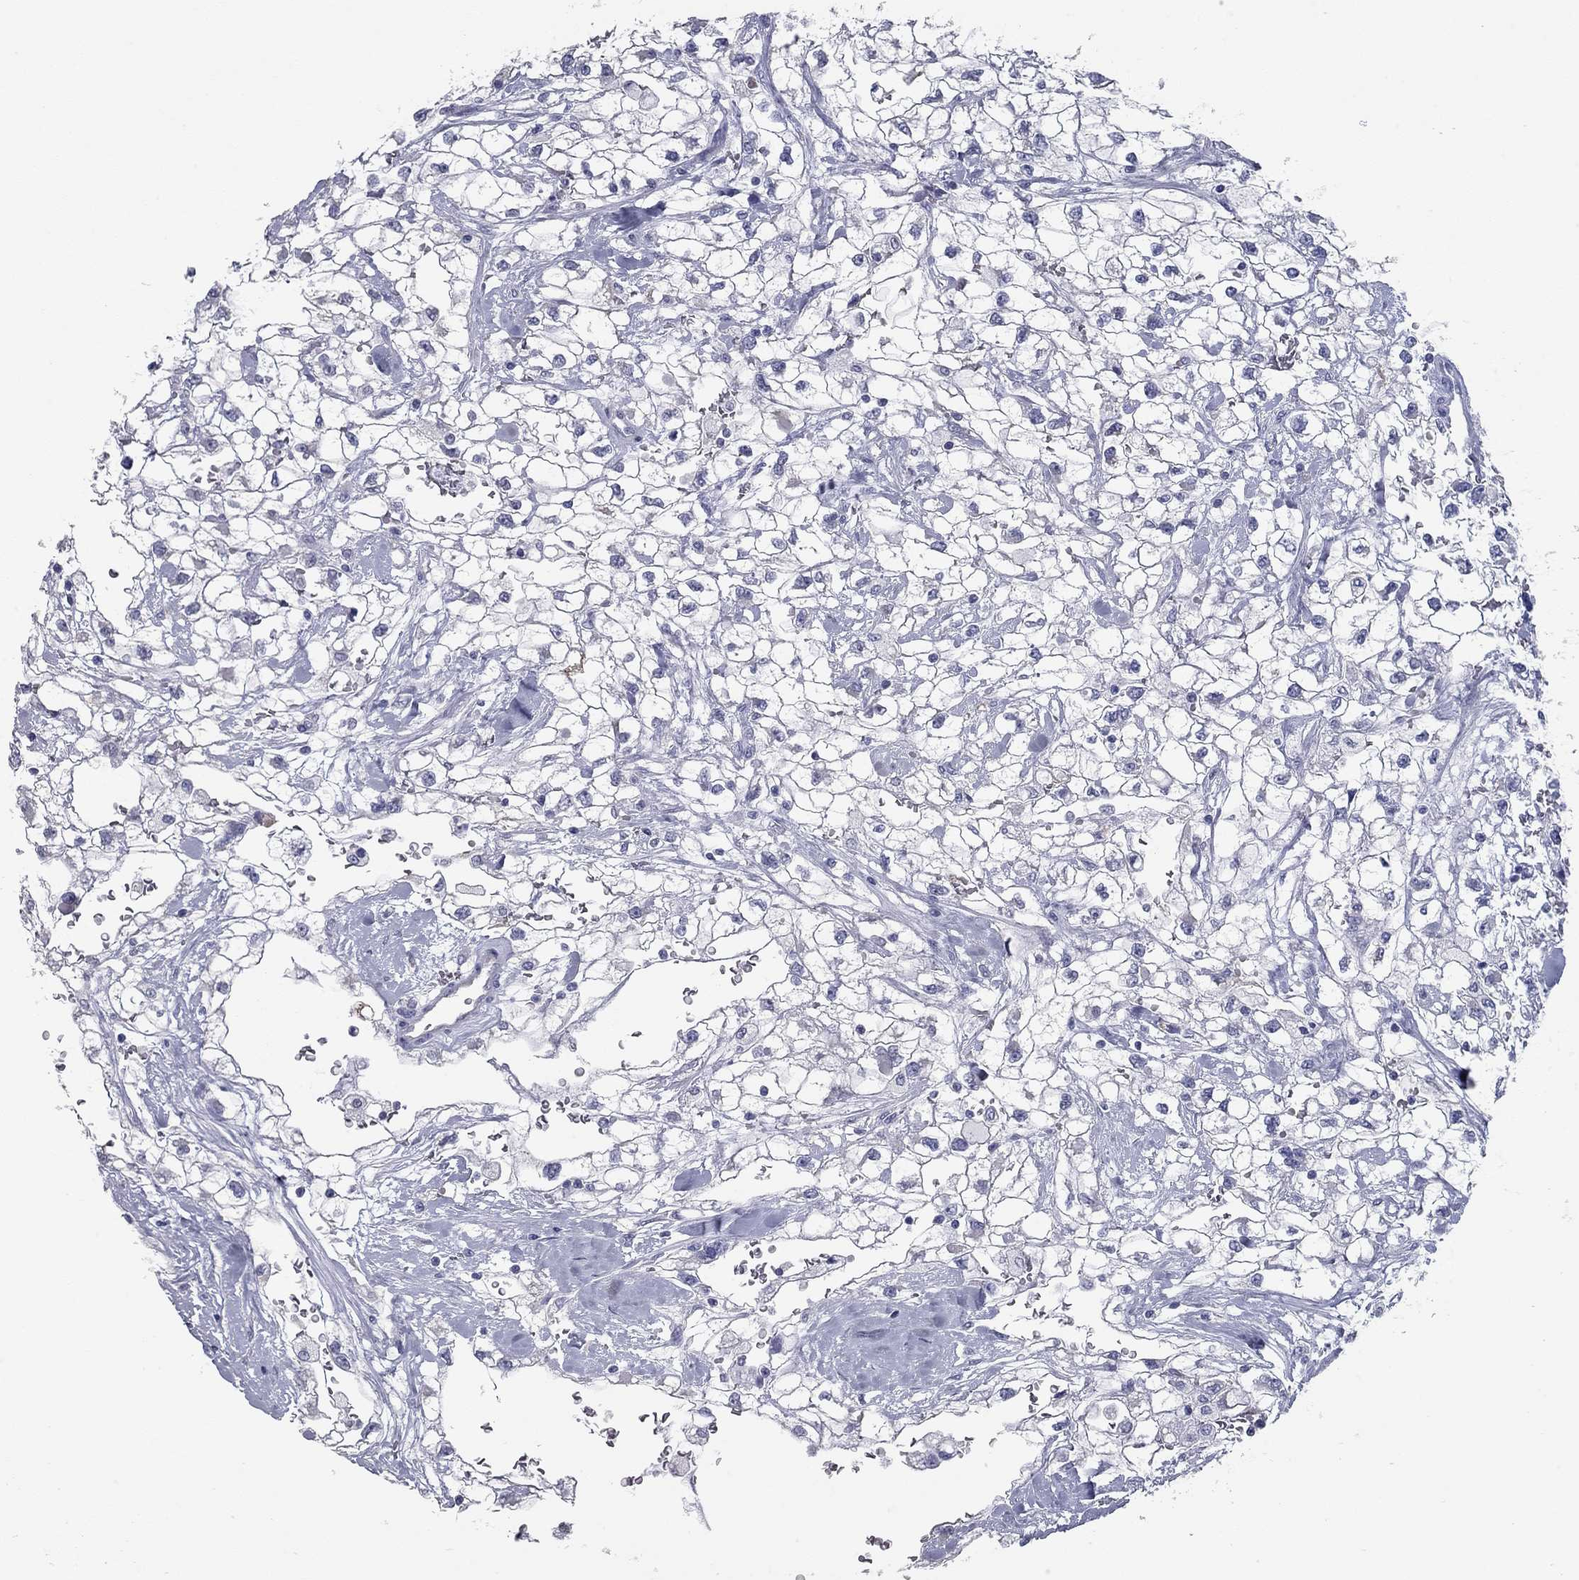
{"staining": {"intensity": "negative", "quantity": "none", "location": "none"}, "tissue": "renal cancer", "cell_type": "Tumor cells", "image_type": "cancer", "snomed": [{"axis": "morphology", "description": "Adenocarcinoma, NOS"}, {"axis": "topography", "description": "Kidney"}], "caption": "A photomicrograph of renal adenocarcinoma stained for a protein shows no brown staining in tumor cells. (Stains: DAB (3,3'-diaminobenzidine) IHC with hematoxylin counter stain, Microscopy: brightfield microscopy at high magnification).", "gene": "TAC1", "patient": {"sex": "male", "age": 59}}